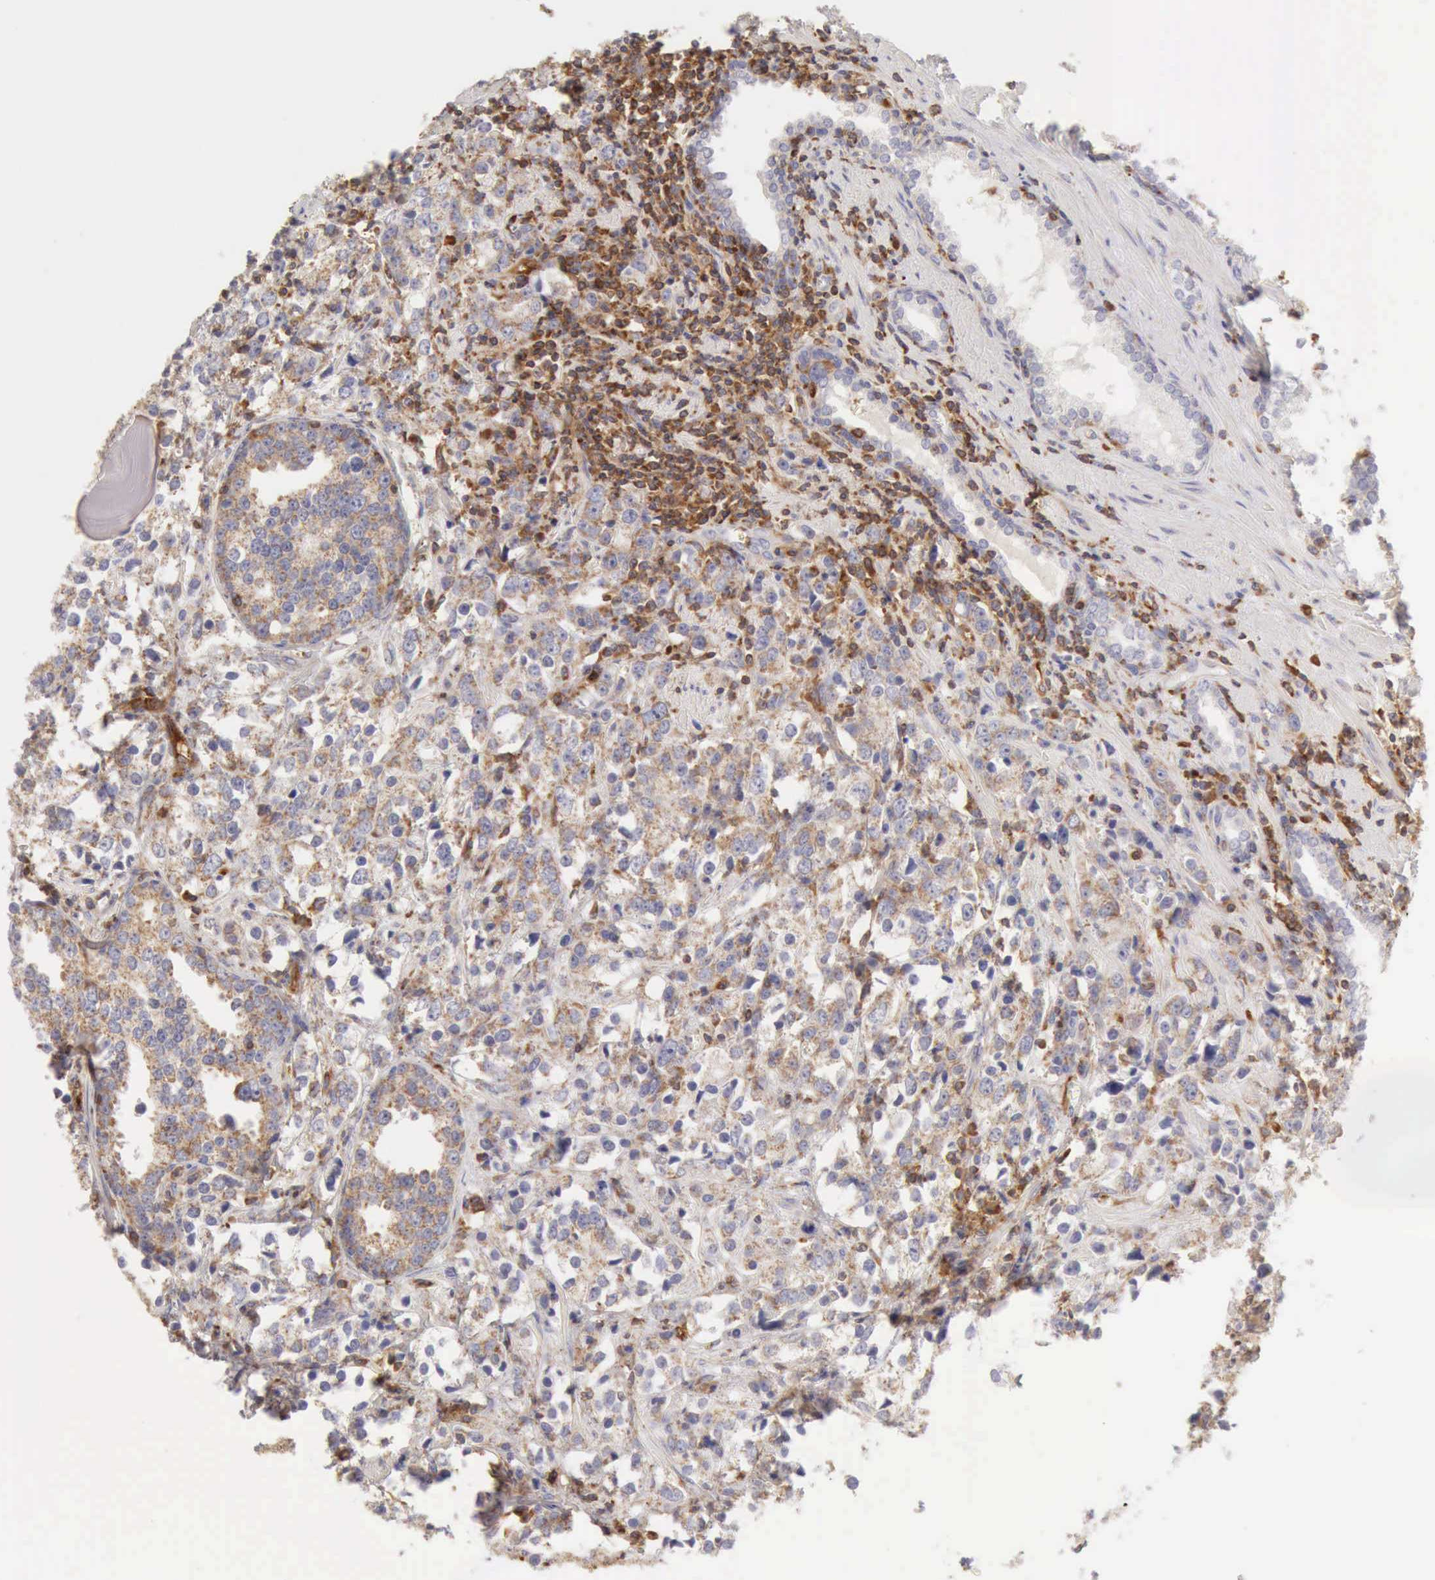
{"staining": {"intensity": "weak", "quantity": "<25%", "location": "cytoplasmic/membranous"}, "tissue": "prostate cancer", "cell_type": "Tumor cells", "image_type": "cancer", "snomed": [{"axis": "morphology", "description": "Adenocarcinoma, High grade"}, {"axis": "topography", "description": "Prostate"}], "caption": "Tumor cells show no significant positivity in prostate cancer. (DAB IHC visualized using brightfield microscopy, high magnification).", "gene": "ARHGAP4", "patient": {"sex": "male", "age": 71}}